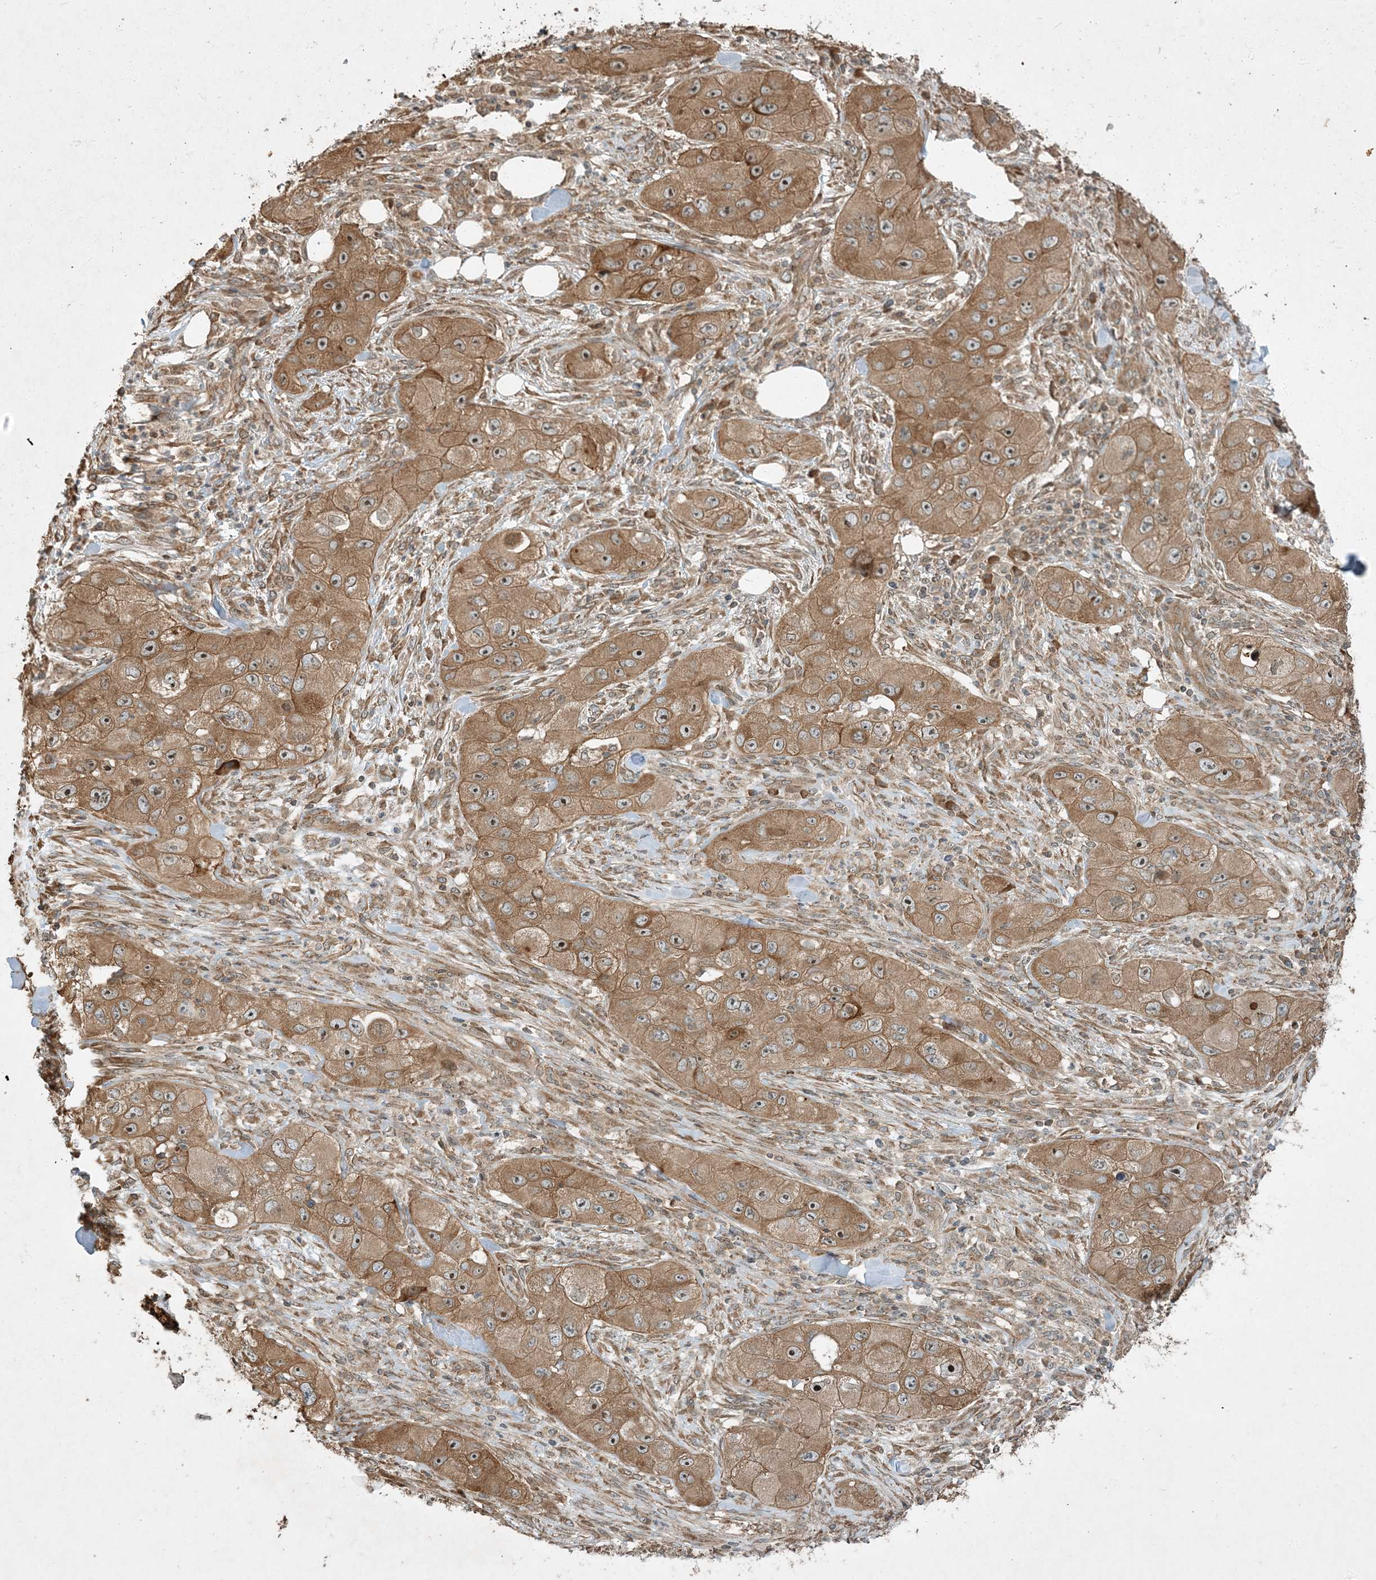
{"staining": {"intensity": "moderate", "quantity": ">75%", "location": "cytoplasmic/membranous"}, "tissue": "skin cancer", "cell_type": "Tumor cells", "image_type": "cancer", "snomed": [{"axis": "morphology", "description": "Squamous cell carcinoma, NOS"}, {"axis": "topography", "description": "Skin"}, {"axis": "topography", "description": "Subcutis"}], "caption": "Human skin squamous cell carcinoma stained for a protein (brown) demonstrates moderate cytoplasmic/membranous positive expression in approximately >75% of tumor cells.", "gene": "COMMD8", "patient": {"sex": "male", "age": 73}}